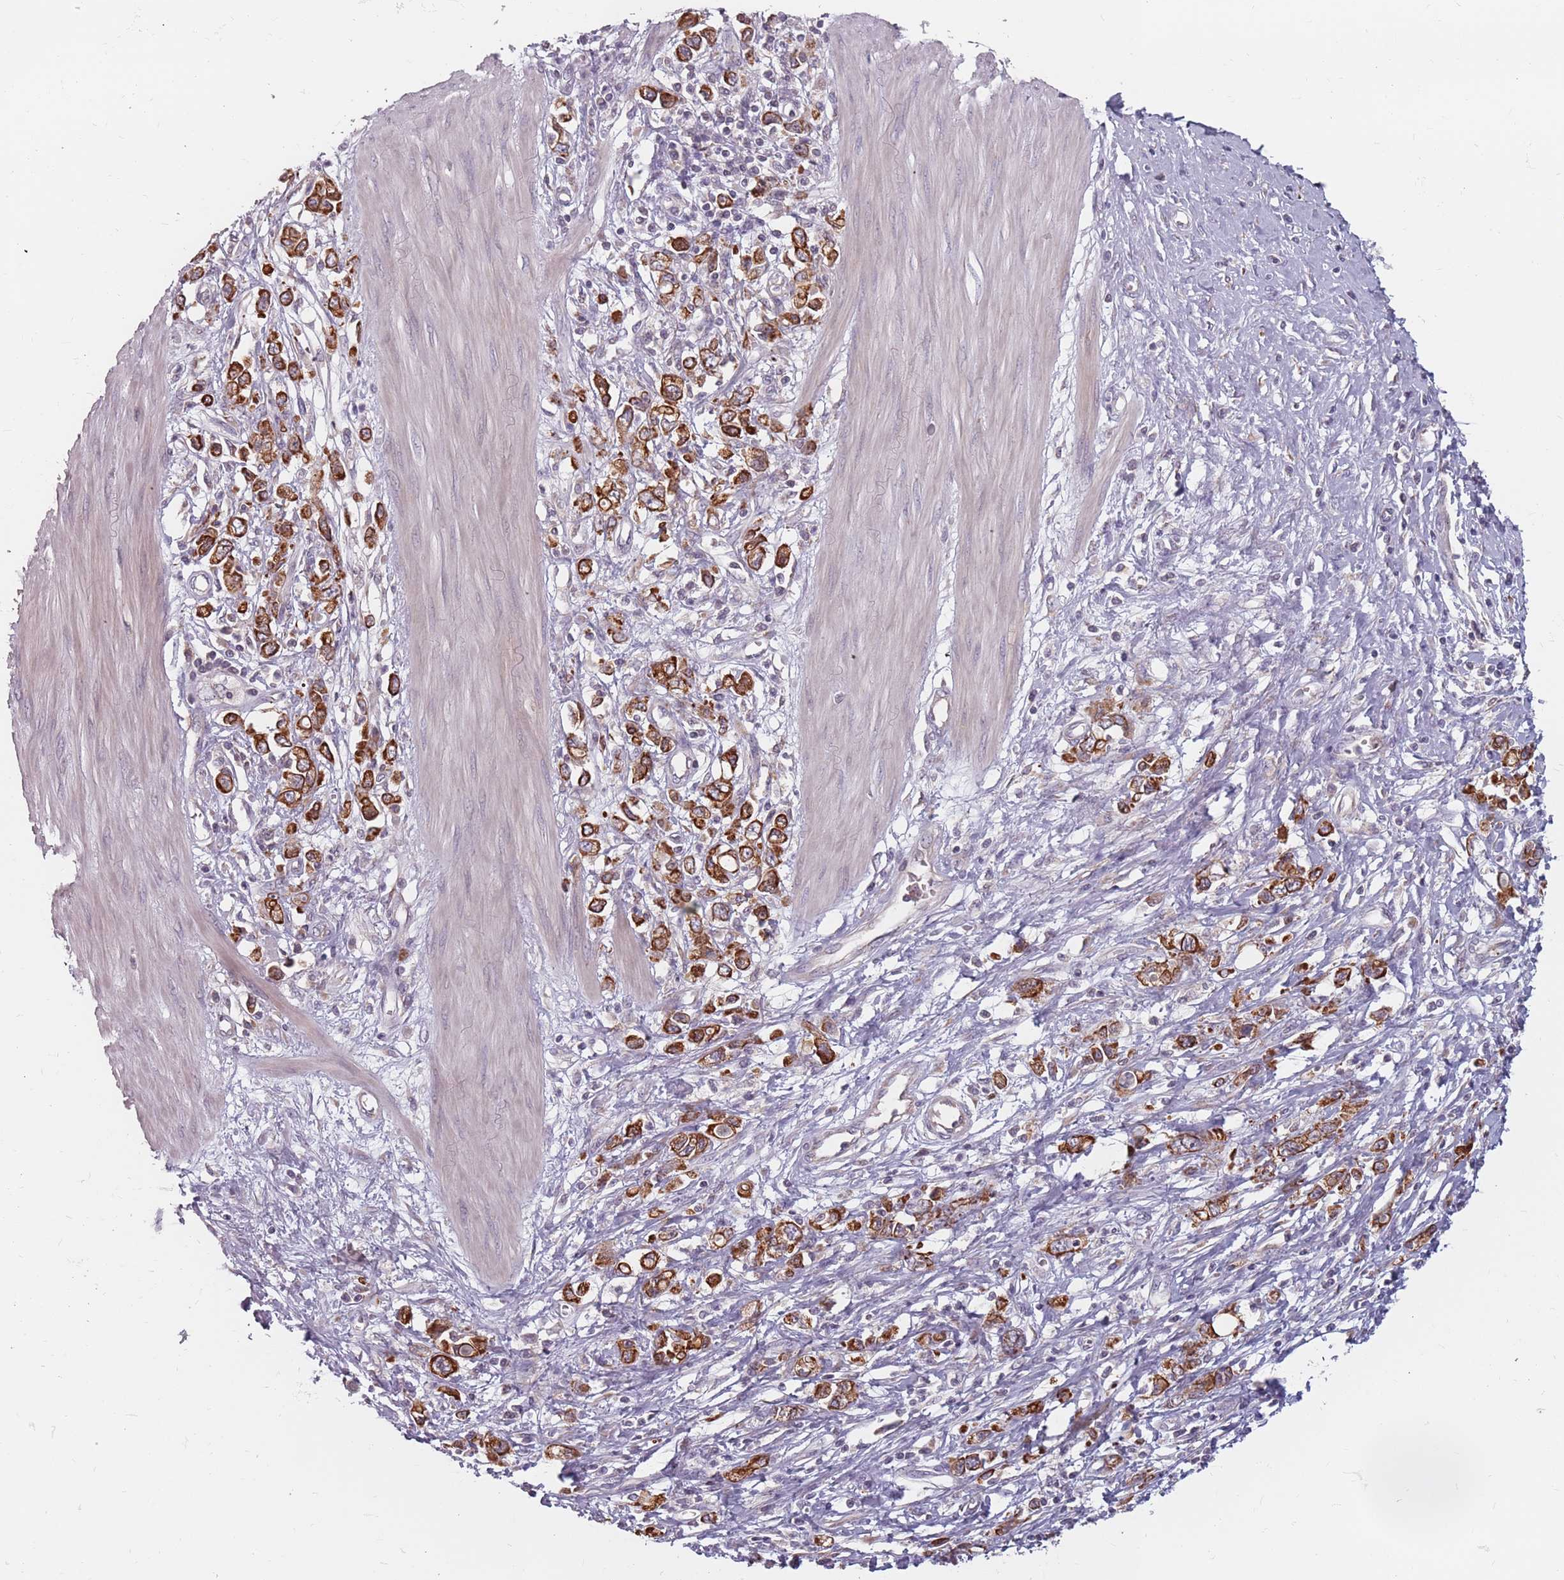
{"staining": {"intensity": "strong", "quantity": ">75%", "location": "cytoplasmic/membranous"}, "tissue": "stomach cancer", "cell_type": "Tumor cells", "image_type": "cancer", "snomed": [{"axis": "morphology", "description": "Adenocarcinoma, NOS"}, {"axis": "topography", "description": "Stomach"}], "caption": "Brown immunohistochemical staining in stomach cancer (adenocarcinoma) reveals strong cytoplasmic/membranous expression in approximately >75% of tumor cells.", "gene": "ADAL", "patient": {"sex": "female", "age": 76}}